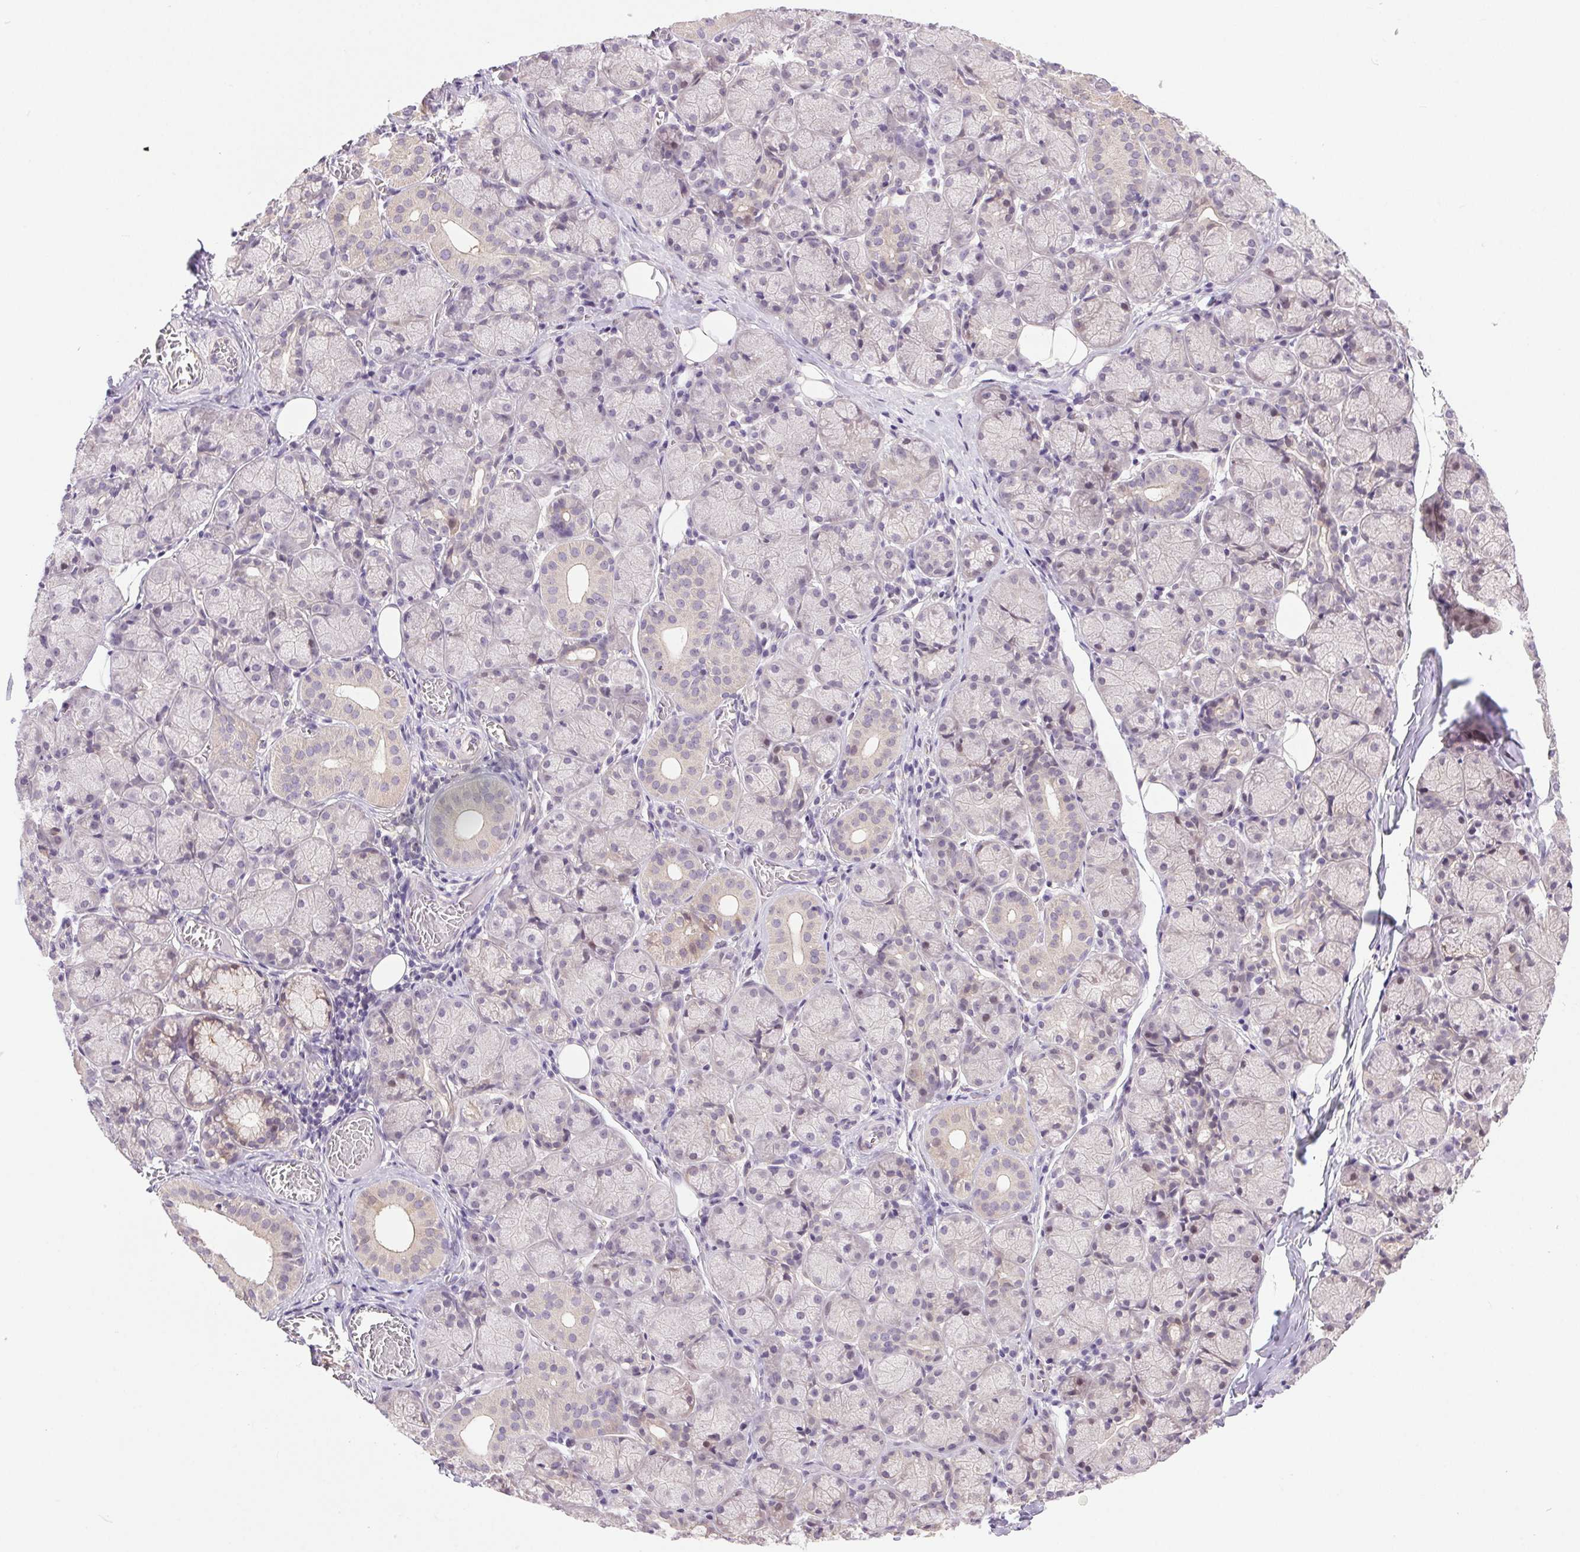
{"staining": {"intensity": "weak", "quantity": "<25%", "location": "cytoplasmic/membranous"}, "tissue": "salivary gland", "cell_type": "Glandular cells", "image_type": "normal", "snomed": [{"axis": "morphology", "description": "Normal tissue, NOS"}, {"axis": "topography", "description": "Salivary gland"}, {"axis": "topography", "description": "Peripheral nerve tissue"}], "caption": "This is an immunohistochemistry (IHC) photomicrograph of normal human salivary gland. There is no positivity in glandular cells.", "gene": "SYT11", "patient": {"sex": "female", "age": 24}}